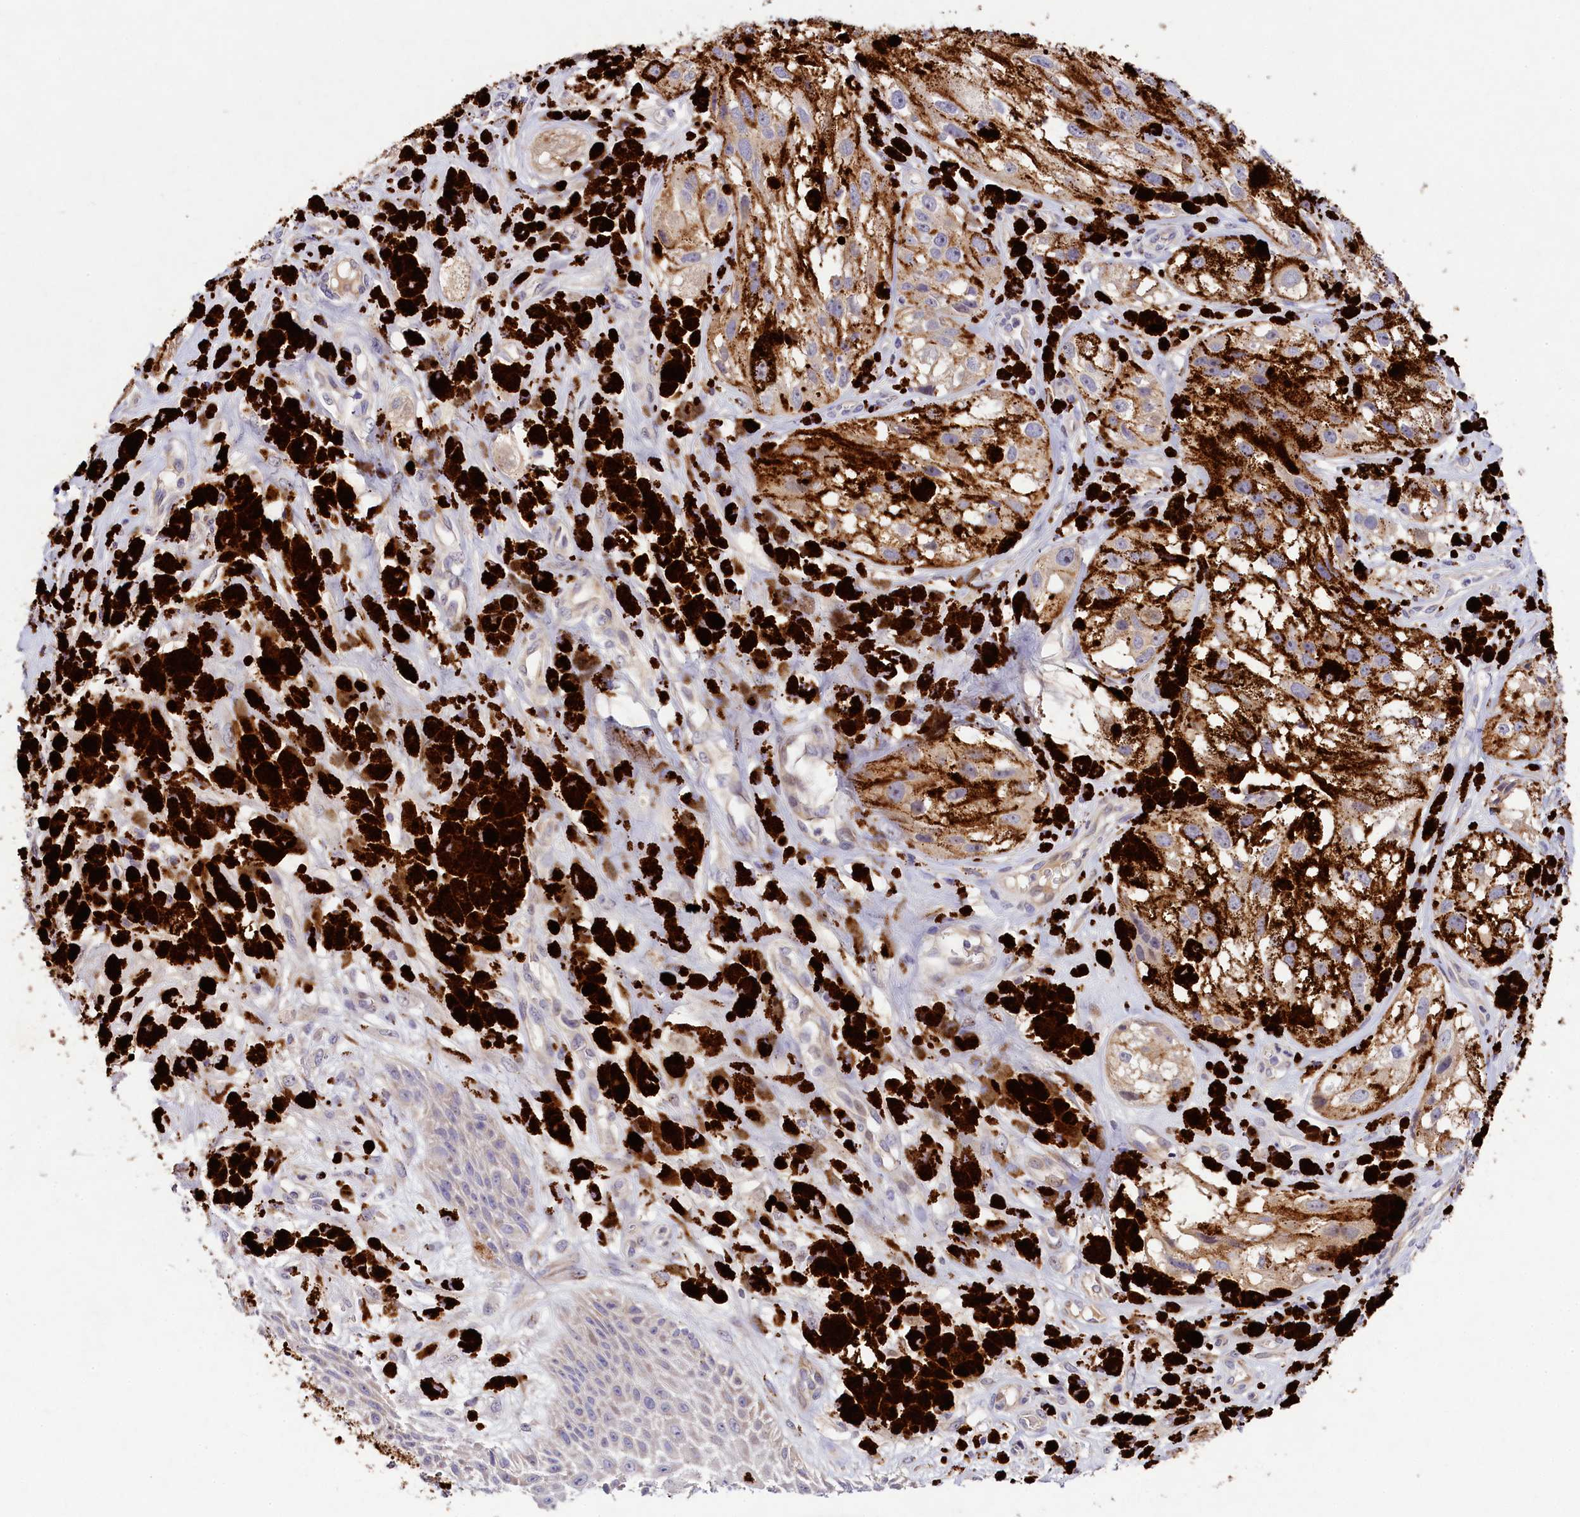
{"staining": {"intensity": "negative", "quantity": "none", "location": "none"}, "tissue": "melanoma", "cell_type": "Tumor cells", "image_type": "cancer", "snomed": [{"axis": "morphology", "description": "Malignant melanoma, NOS"}, {"axis": "topography", "description": "Skin"}], "caption": "A photomicrograph of human malignant melanoma is negative for staining in tumor cells. Nuclei are stained in blue.", "gene": "FXYD6", "patient": {"sex": "male", "age": 88}}